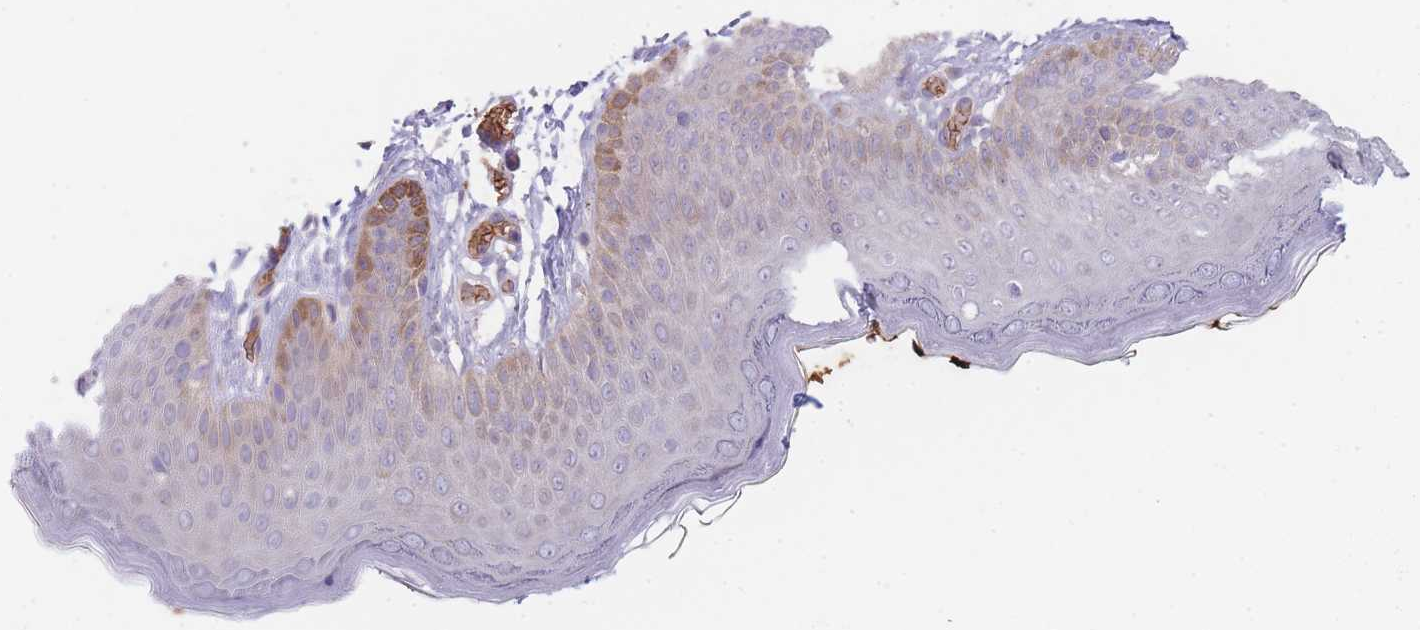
{"staining": {"intensity": "moderate", "quantity": "25%-75%", "location": "cytoplasmic/membranous"}, "tissue": "skin", "cell_type": "Epidermal cells", "image_type": "normal", "snomed": [{"axis": "morphology", "description": "Normal tissue, NOS"}, {"axis": "topography", "description": "Anal"}], "caption": "An immunohistochemistry (IHC) image of unremarkable tissue is shown. Protein staining in brown highlights moderate cytoplasmic/membranous positivity in skin within epidermal cells.", "gene": "SMPD4", "patient": {"sex": "female", "age": 40}}